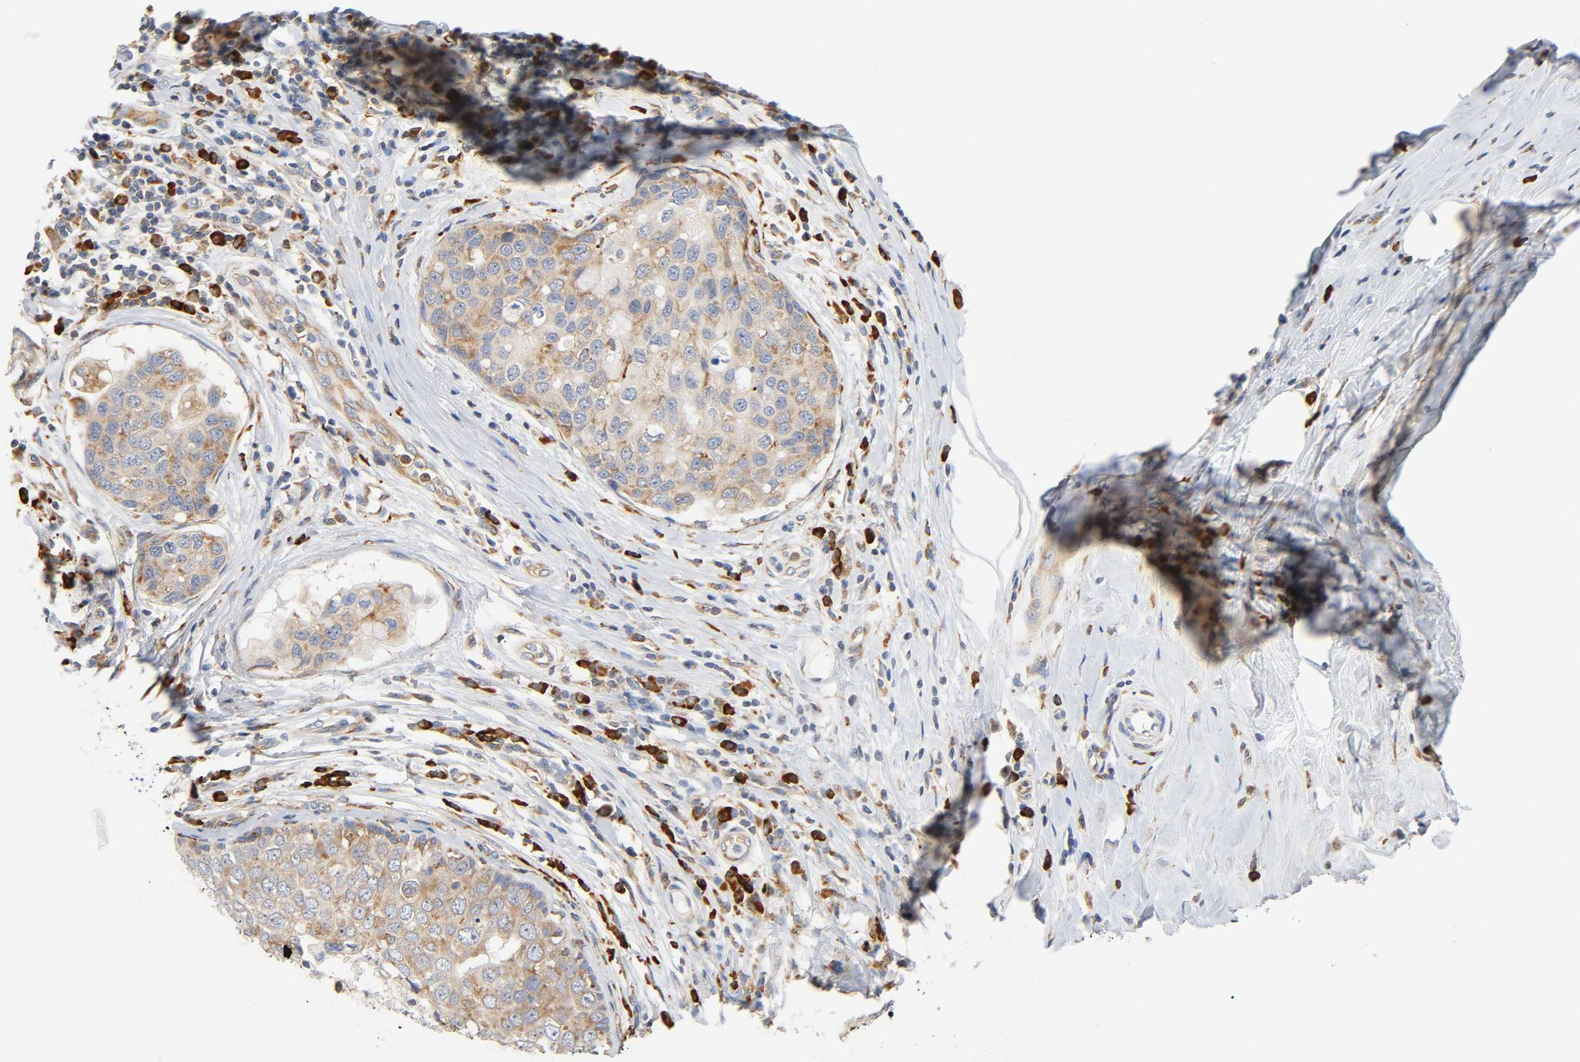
{"staining": {"intensity": "weak", "quantity": ">75%", "location": "cytoplasmic/membranous"}, "tissue": "breast cancer", "cell_type": "Tumor cells", "image_type": "cancer", "snomed": [{"axis": "morphology", "description": "Duct carcinoma"}, {"axis": "topography", "description": "Breast"}], "caption": "Invasive ductal carcinoma (breast) was stained to show a protein in brown. There is low levels of weak cytoplasmic/membranous positivity in about >75% of tumor cells.", "gene": "UCKL1", "patient": {"sex": "female", "age": 27}}